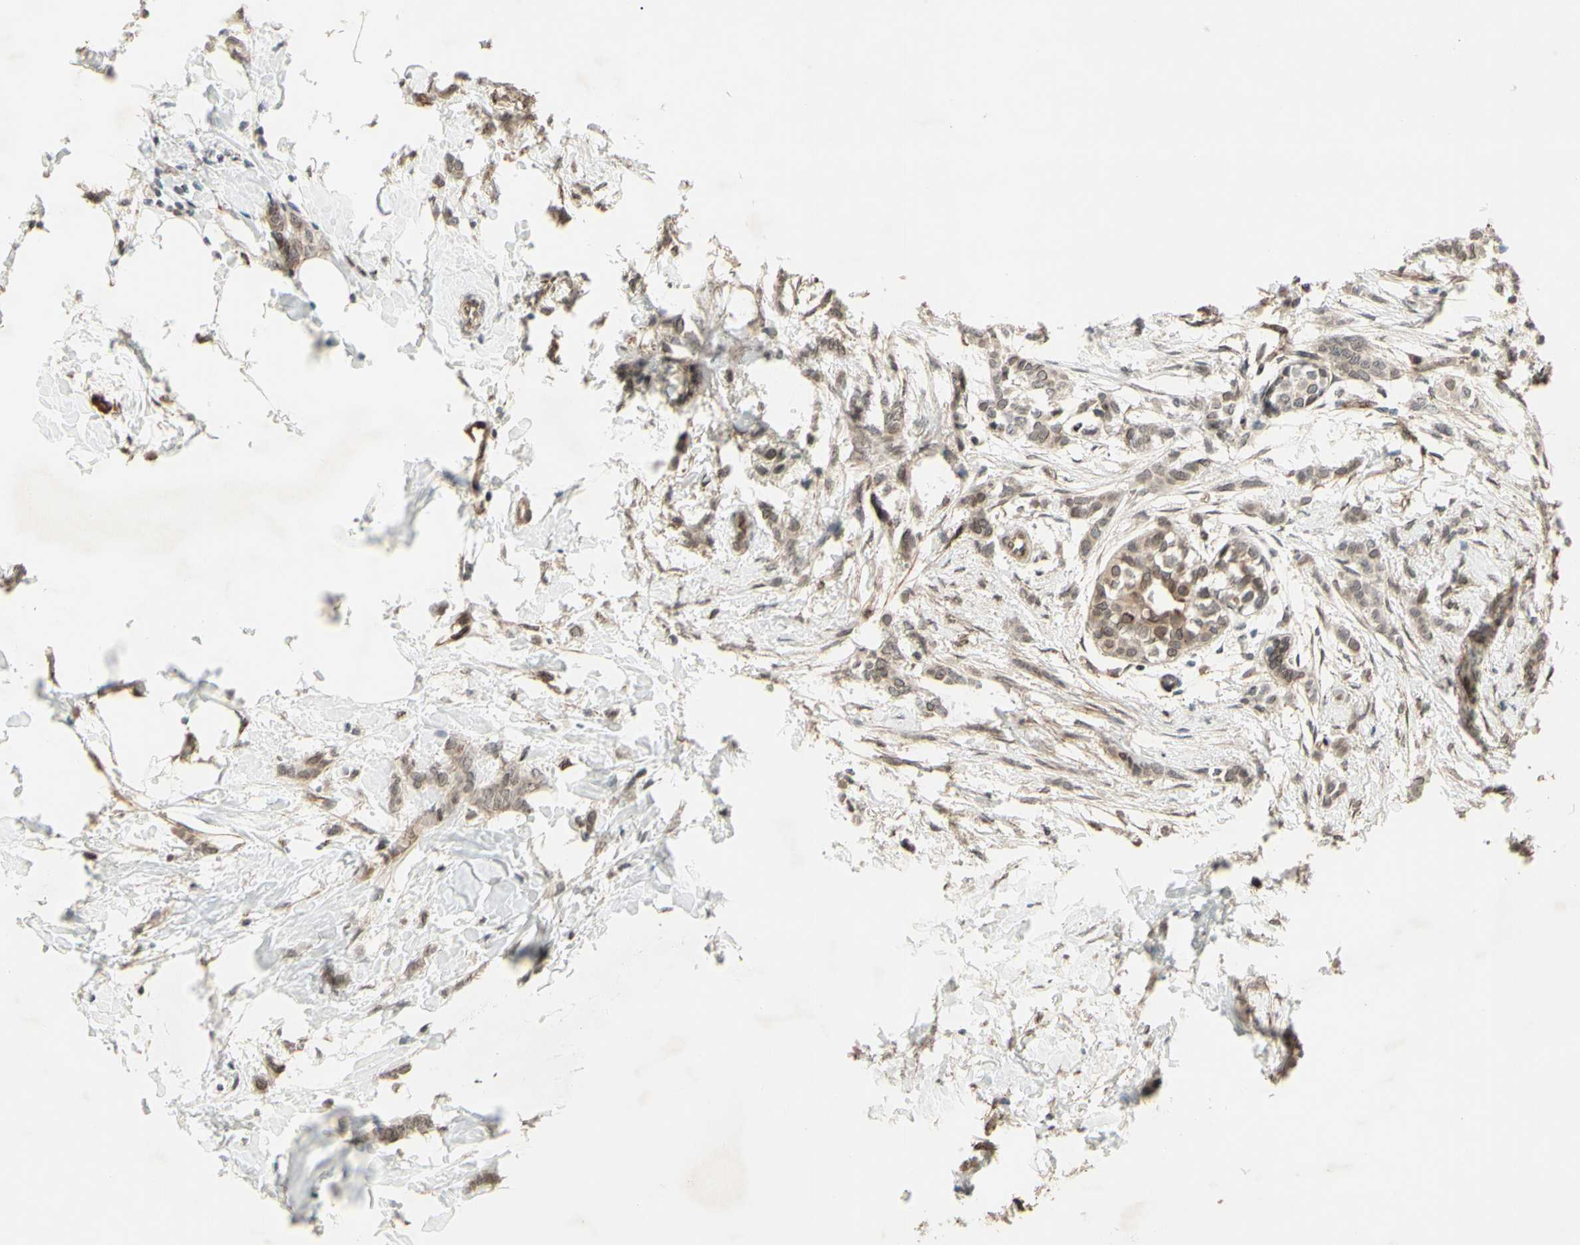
{"staining": {"intensity": "weak", "quantity": ">75%", "location": "cytoplasmic/membranous,nuclear"}, "tissue": "breast cancer", "cell_type": "Tumor cells", "image_type": "cancer", "snomed": [{"axis": "morphology", "description": "Lobular carcinoma, in situ"}, {"axis": "morphology", "description": "Lobular carcinoma"}, {"axis": "topography", "description": "Breast"}], "caption": "Immunohistochemistry (IHC) photomicrograph of breast cancer stained for a protein (brown), which displays low levels of weak cytoplasmic/membranous and nuclear expression in about >75% of tumor cells.", "gene": "MLF2", "patient": {"sex": "female", "age": 41}}